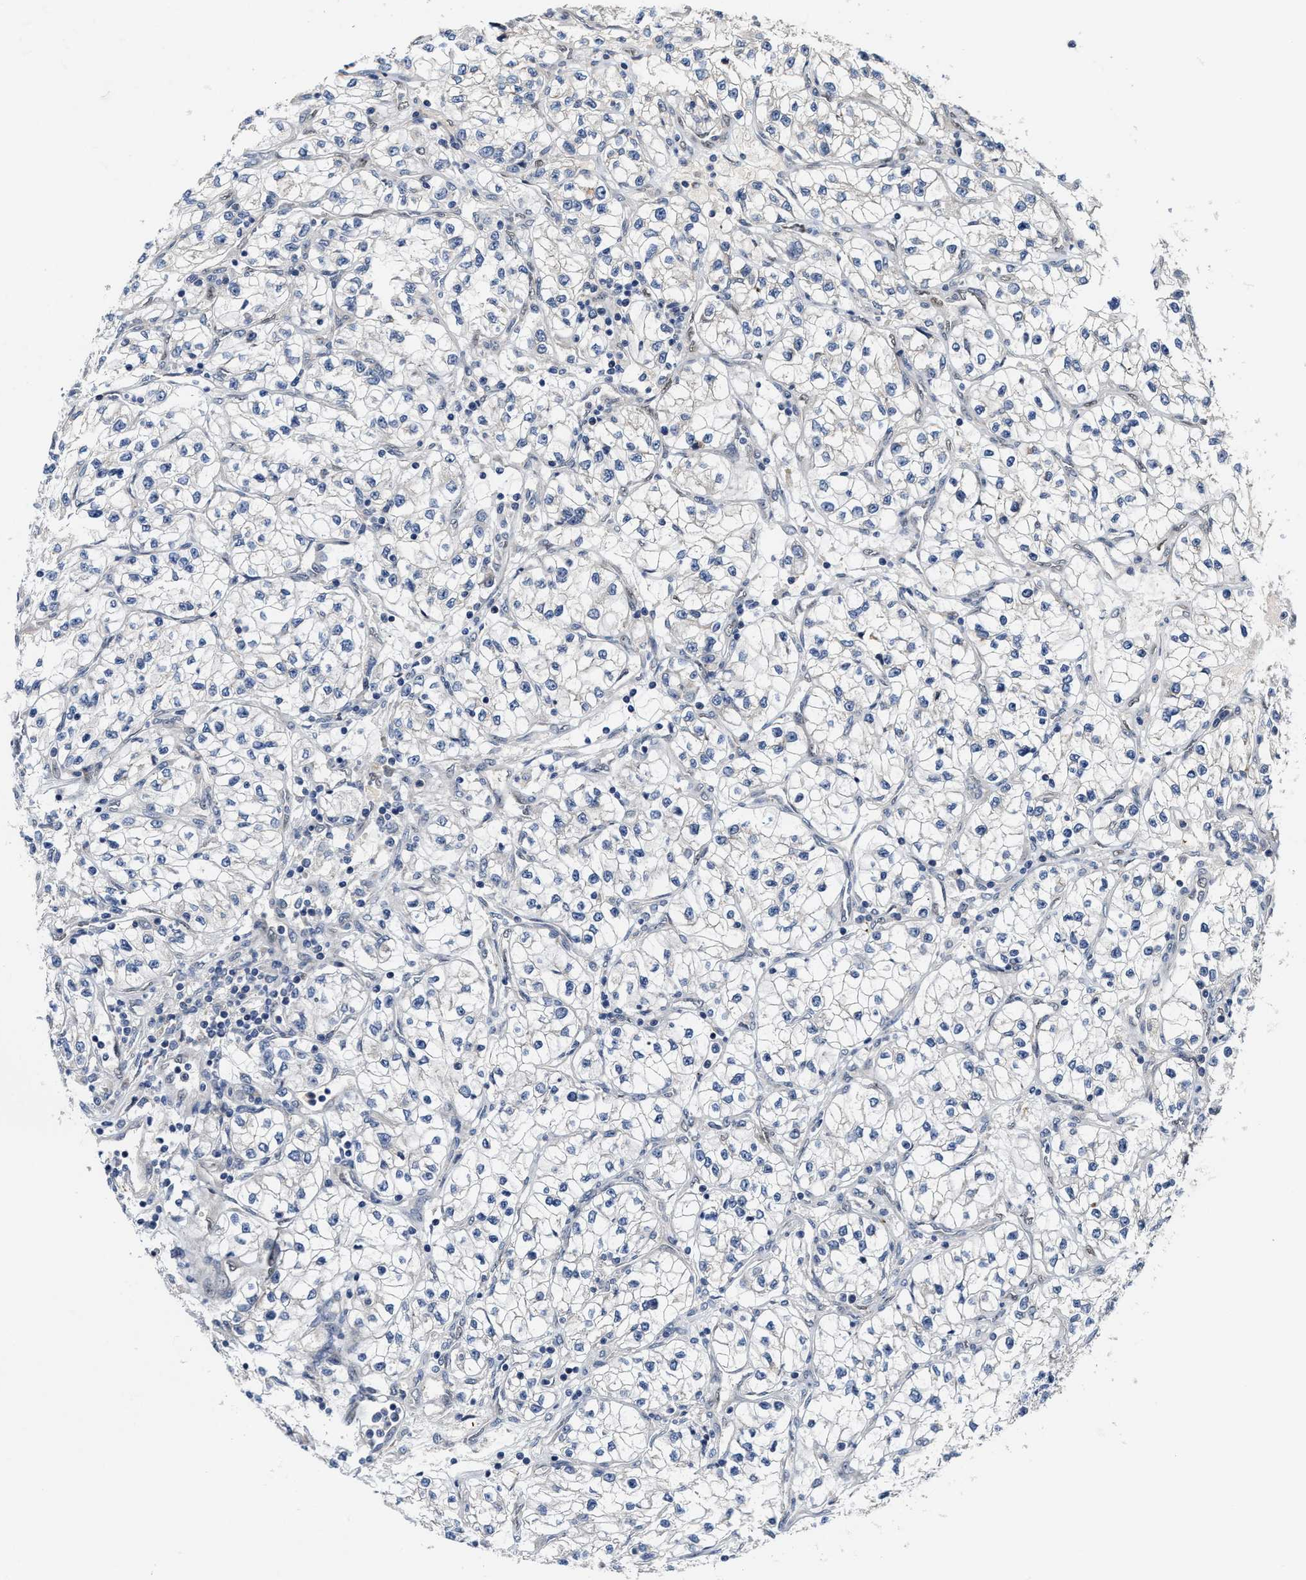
{"staining": {"intensity": "negative", "quantity": "none", "location": "none"}, "tissue": "renal cancer", "cell_type": "Tumor cells", "image_type": "cancer", "snomed": [{"axis": "morphology", "description": "Adenocarcinoma, NOS"}, {"axis": "topography", "description": "Kidney"}], "caption": "A photomicrograph of human adenocarcinoma (renal) is negative for staining in tumor cells.", "gene": "TCF4", "patient": {"sex": "female", "age": 57}}